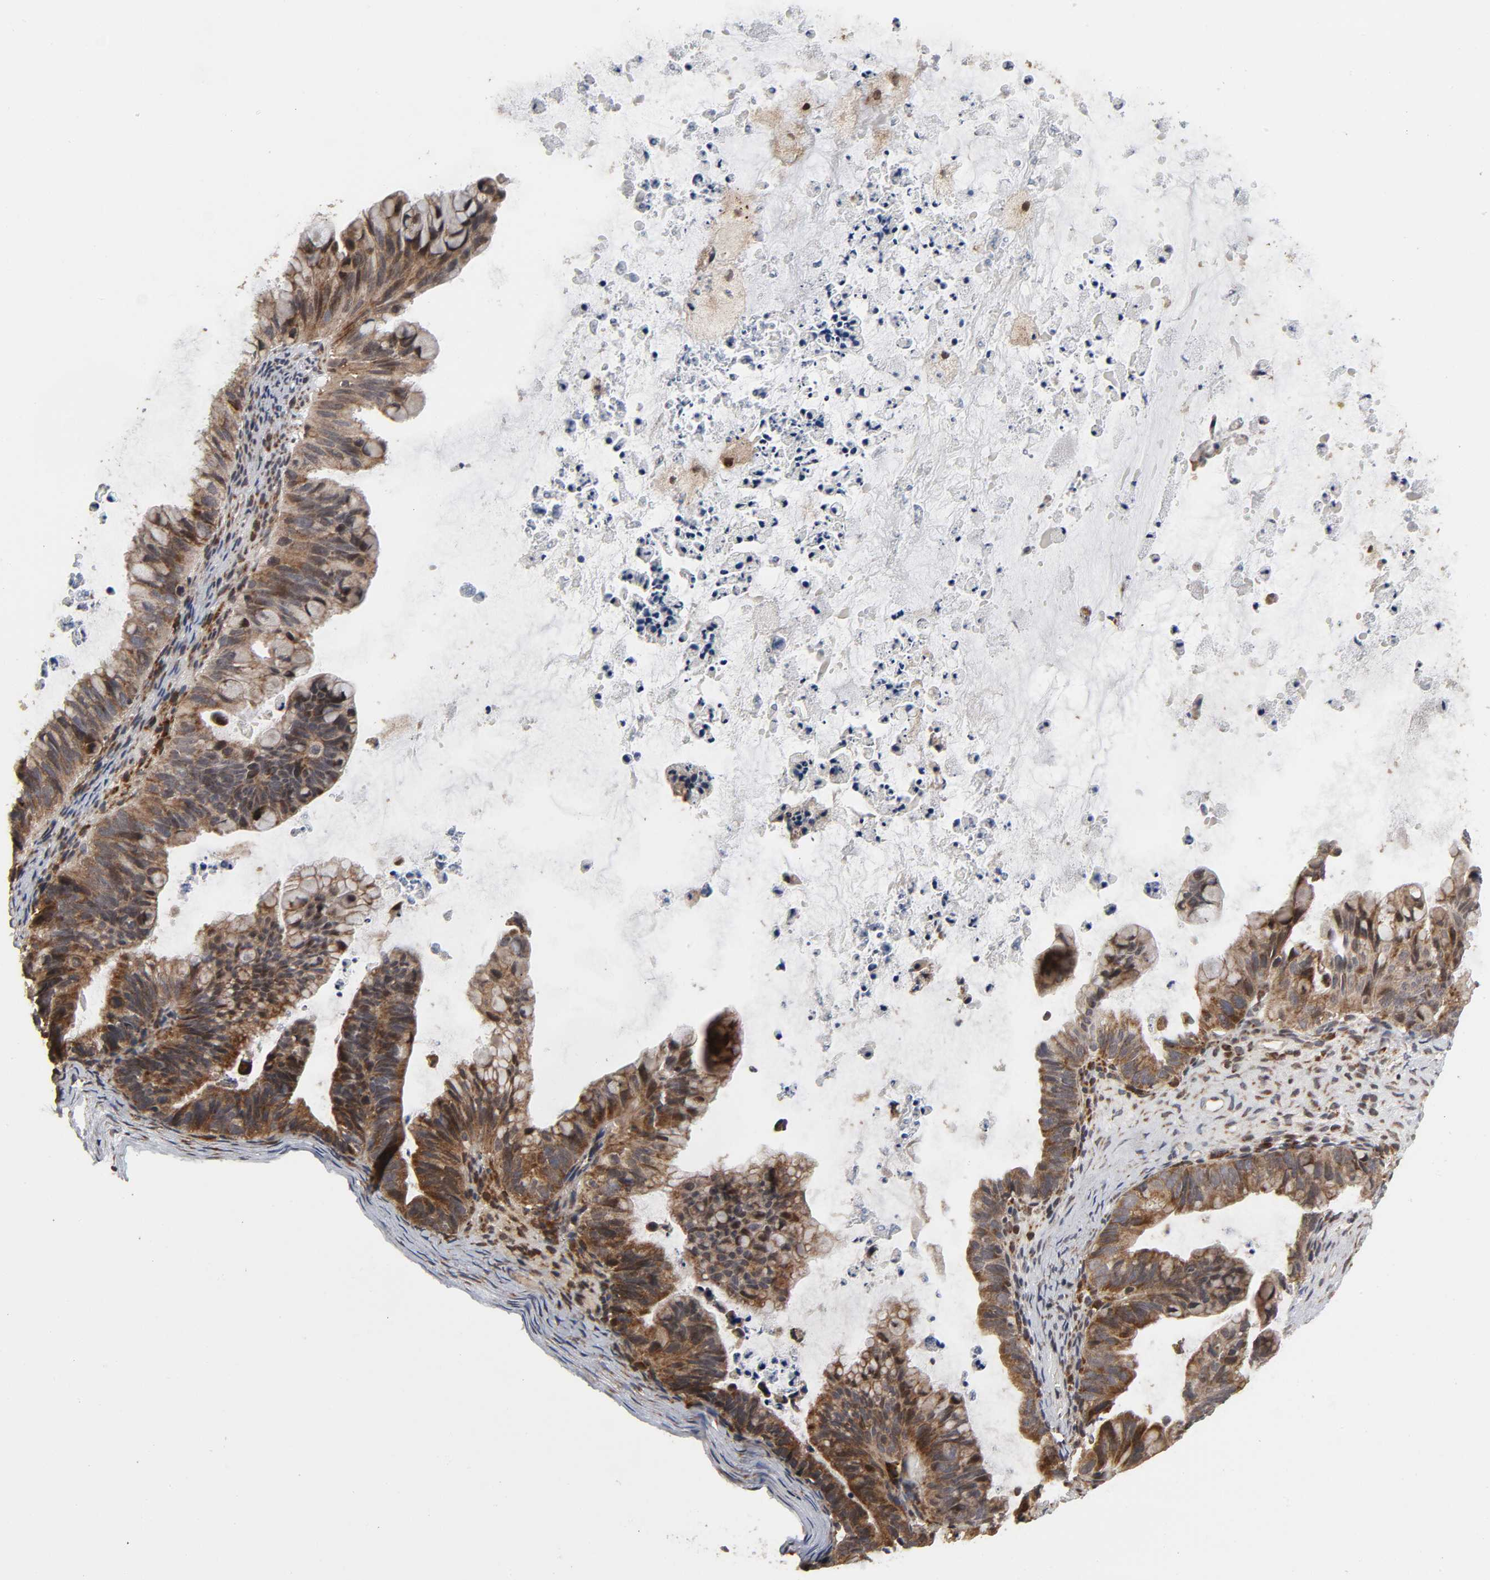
{"staining": {"intensity": "strong", "quantity": ">75%", "location": "cytoplasmic/membranous"}, "tissue": "ovarian cancer", "cell_type": "Tumor cells", "image_type": "cancer", "snomed": [{"axis": "morphology", "description": "Cystadenocarcinoma, mucinous, NOS"}, {"axis": "topography", "description": "Ovary"}], "caption": "Strong cytoplasmic/membranous protein positivity is appreciated in approximately >75% of tumor cells in ovarian cancer.", "gene": "SLC30A9", "patient": {"sex": "female", "age": 36}}